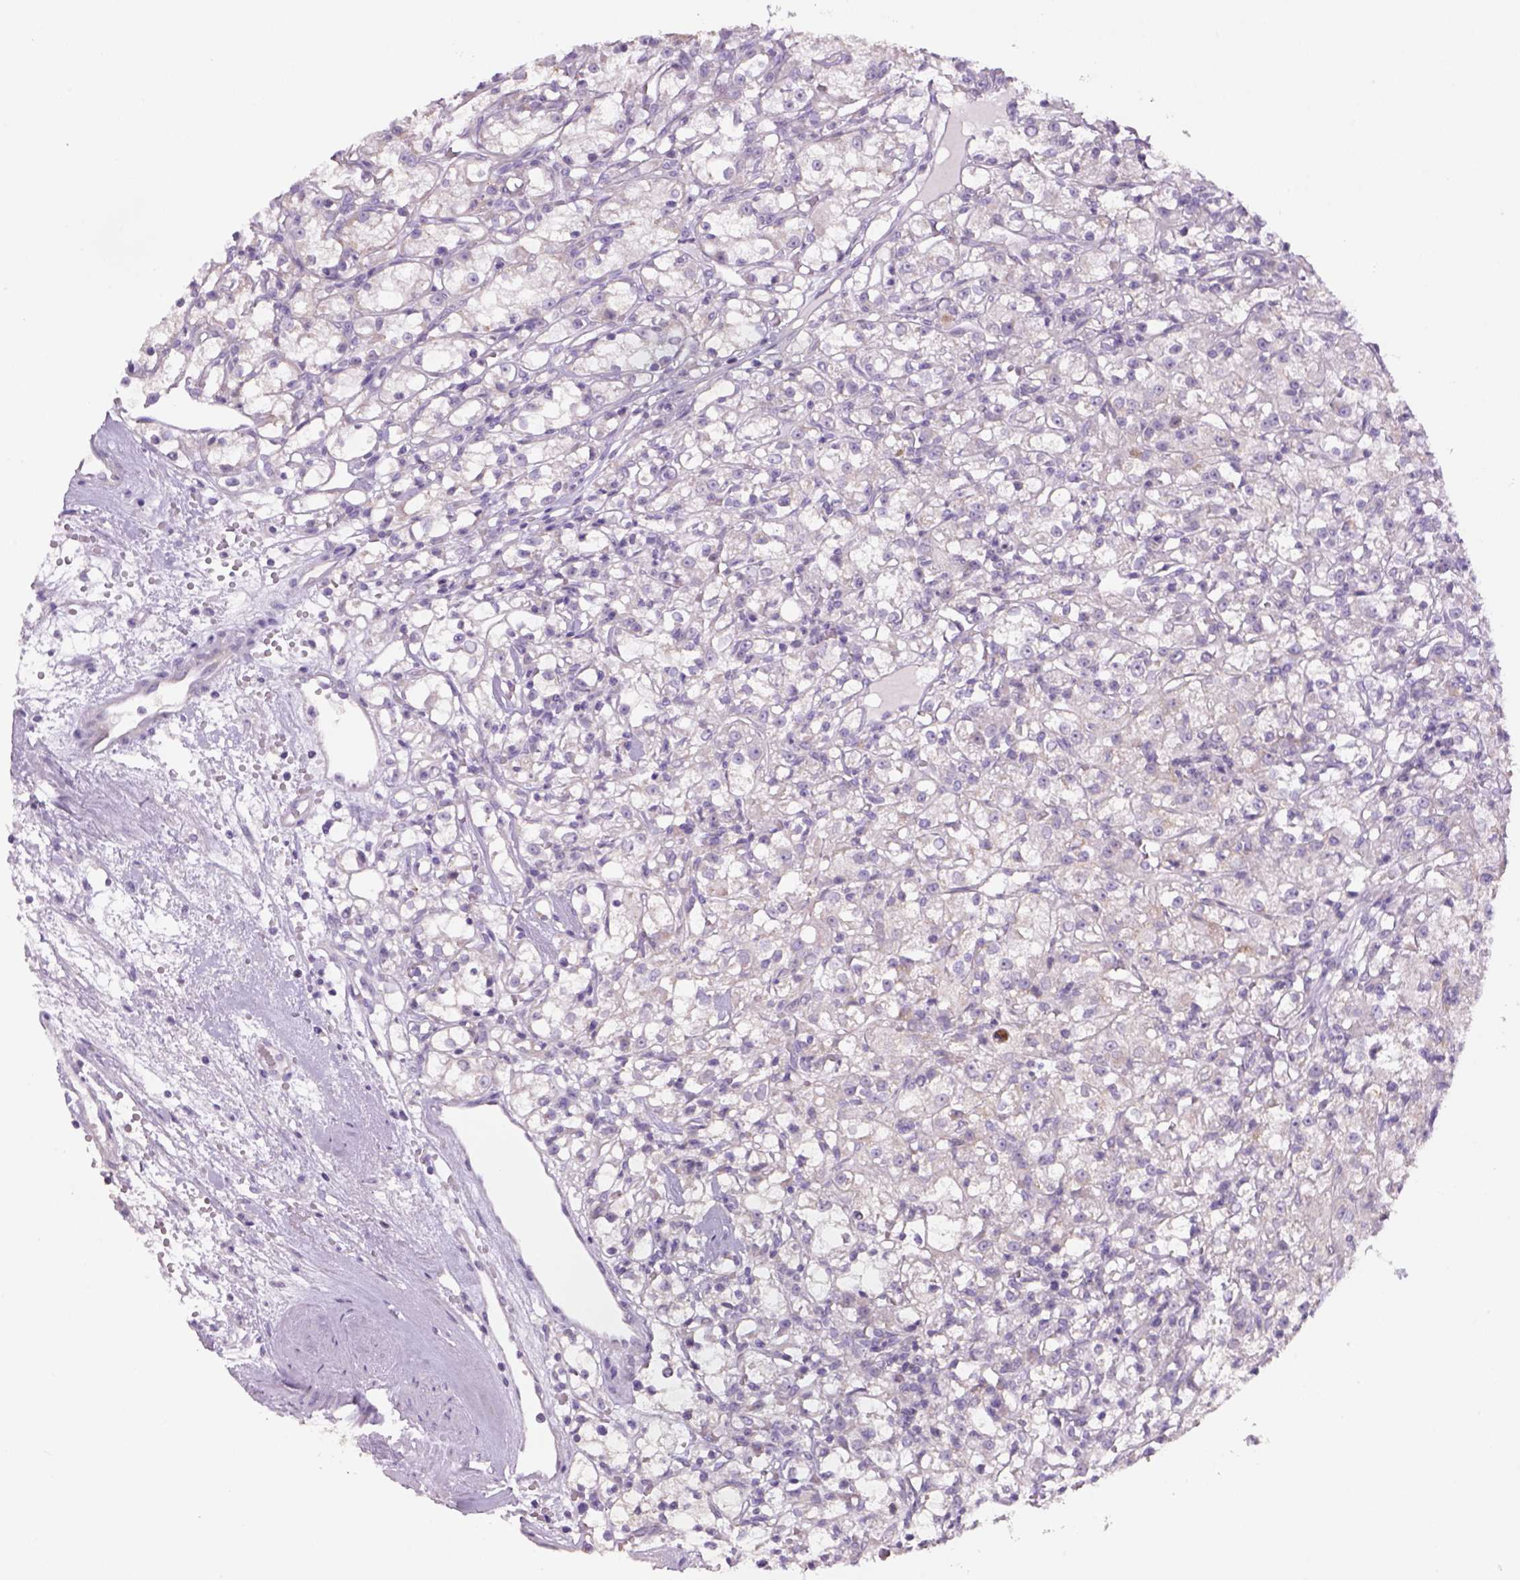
{"staining": {"intensity": "negative", "quantity": "none", "location": "none"}, "tissue": "renal cancer", "cell_type": "Tumor cells", "image_type": "cancer", "snomed": [{"axis": "morphology", "description": "Adenocarcinoma, NOS"}, {"axis": "topography", "description": "Kidney"}], "caption": "A high-resolution photomicrograph shows immunohistochemistry (IHC) staining of renal cancer, which demonstrates no significant staining in tumor cells.", "gene": "ADGRV1", "patient": {"sex": "female", "age": 59}}